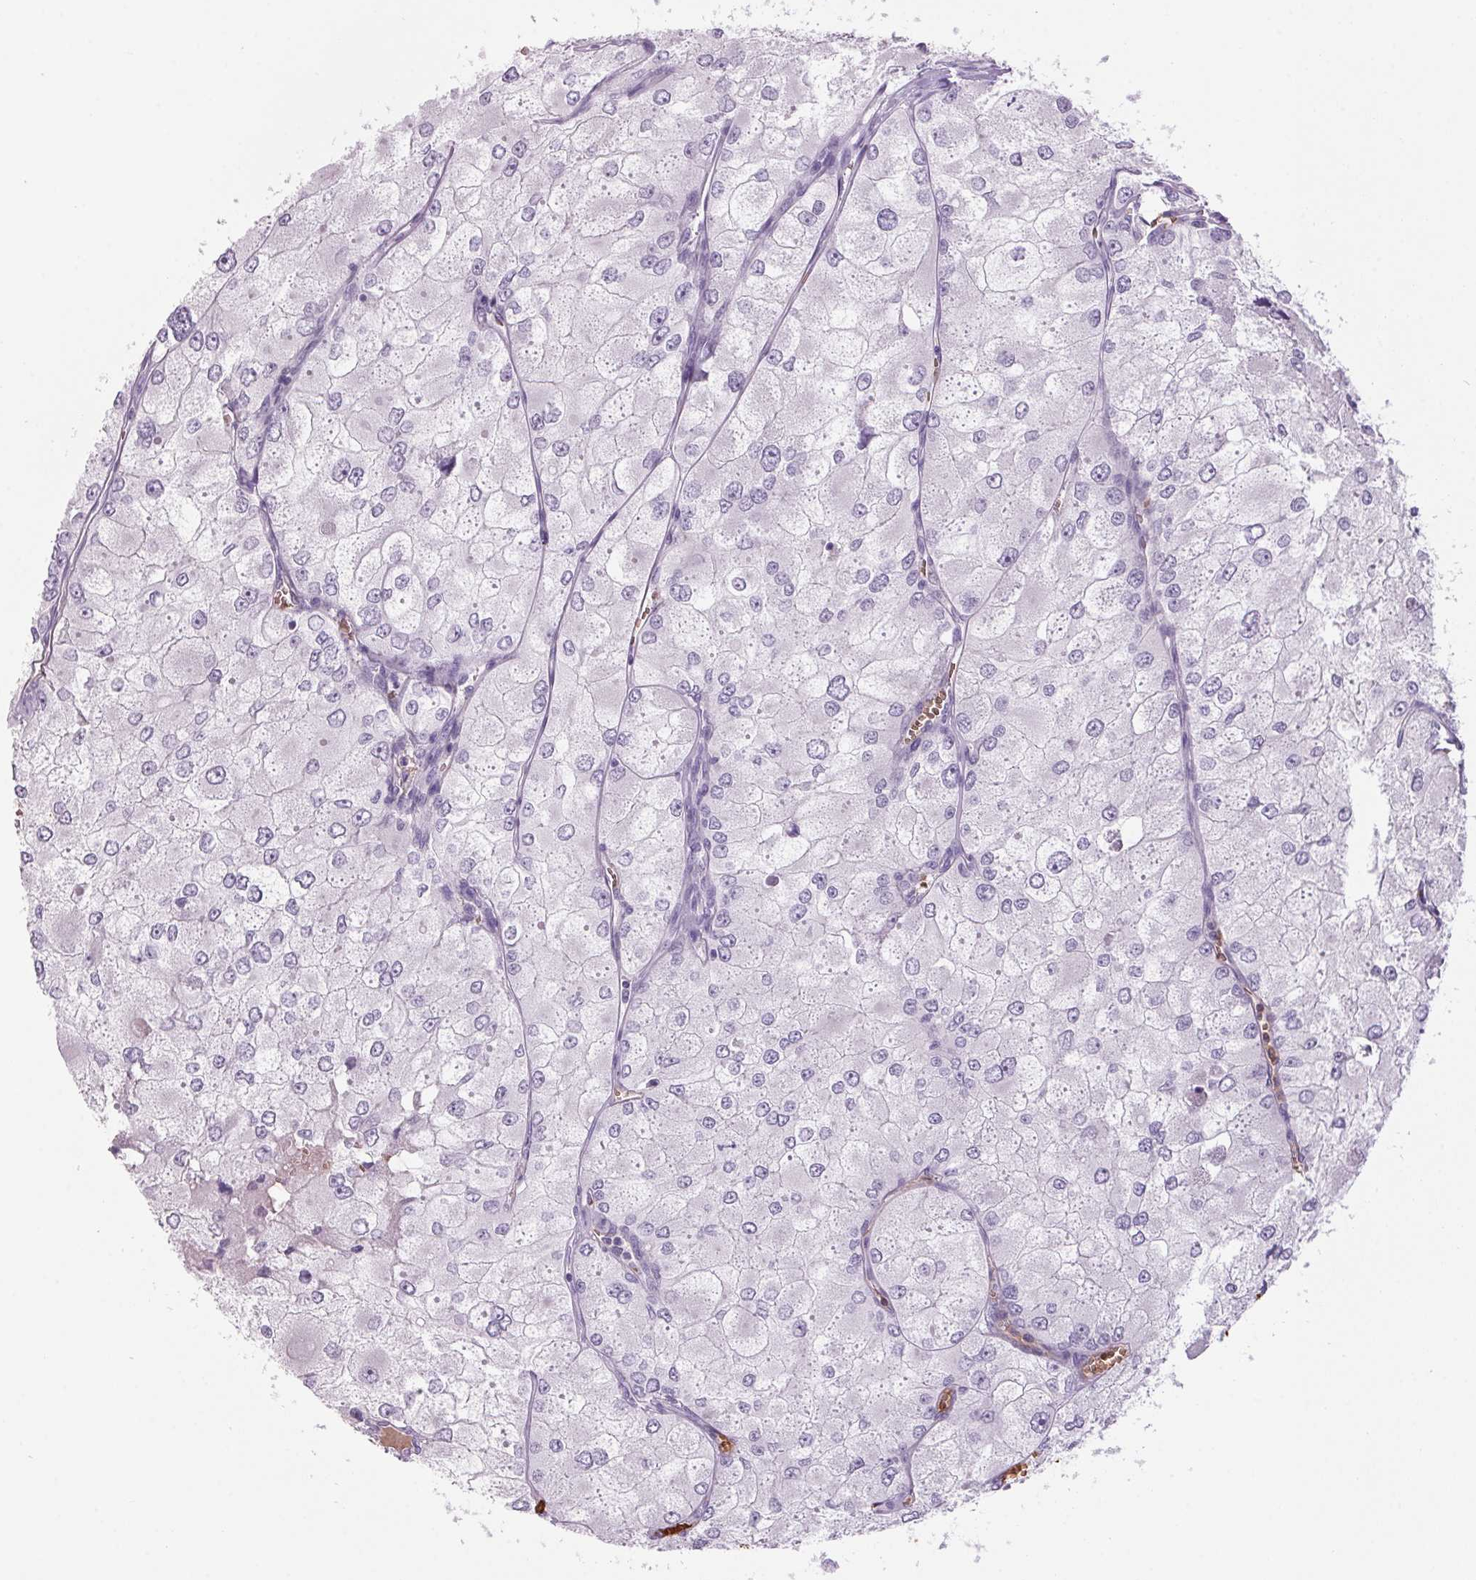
{"staining": {"intensity": "negative", "quantity": "none", "location": "none"}, "tissue": "renal cancer", "cell_type": "Tumor cells", "image_type": "cancer", "snomed": [{"axis": "morphology", "description": "Adenocarcinoma, NOS"}, {"axis": "topography", "description": "Kidney"}], "caption": "This is a photomicrograph of immunohistochemistry staining of renal cancer, which shows no positivity in tumor cells. Brightfield microscopy of IHC stained with DAB (3,3'-diaminobenzidine) (brown) and hematoxylin (blue), captured at high magnification.", "gene": "HBQ1", "patient": {"sex": "female", "age": 70}}